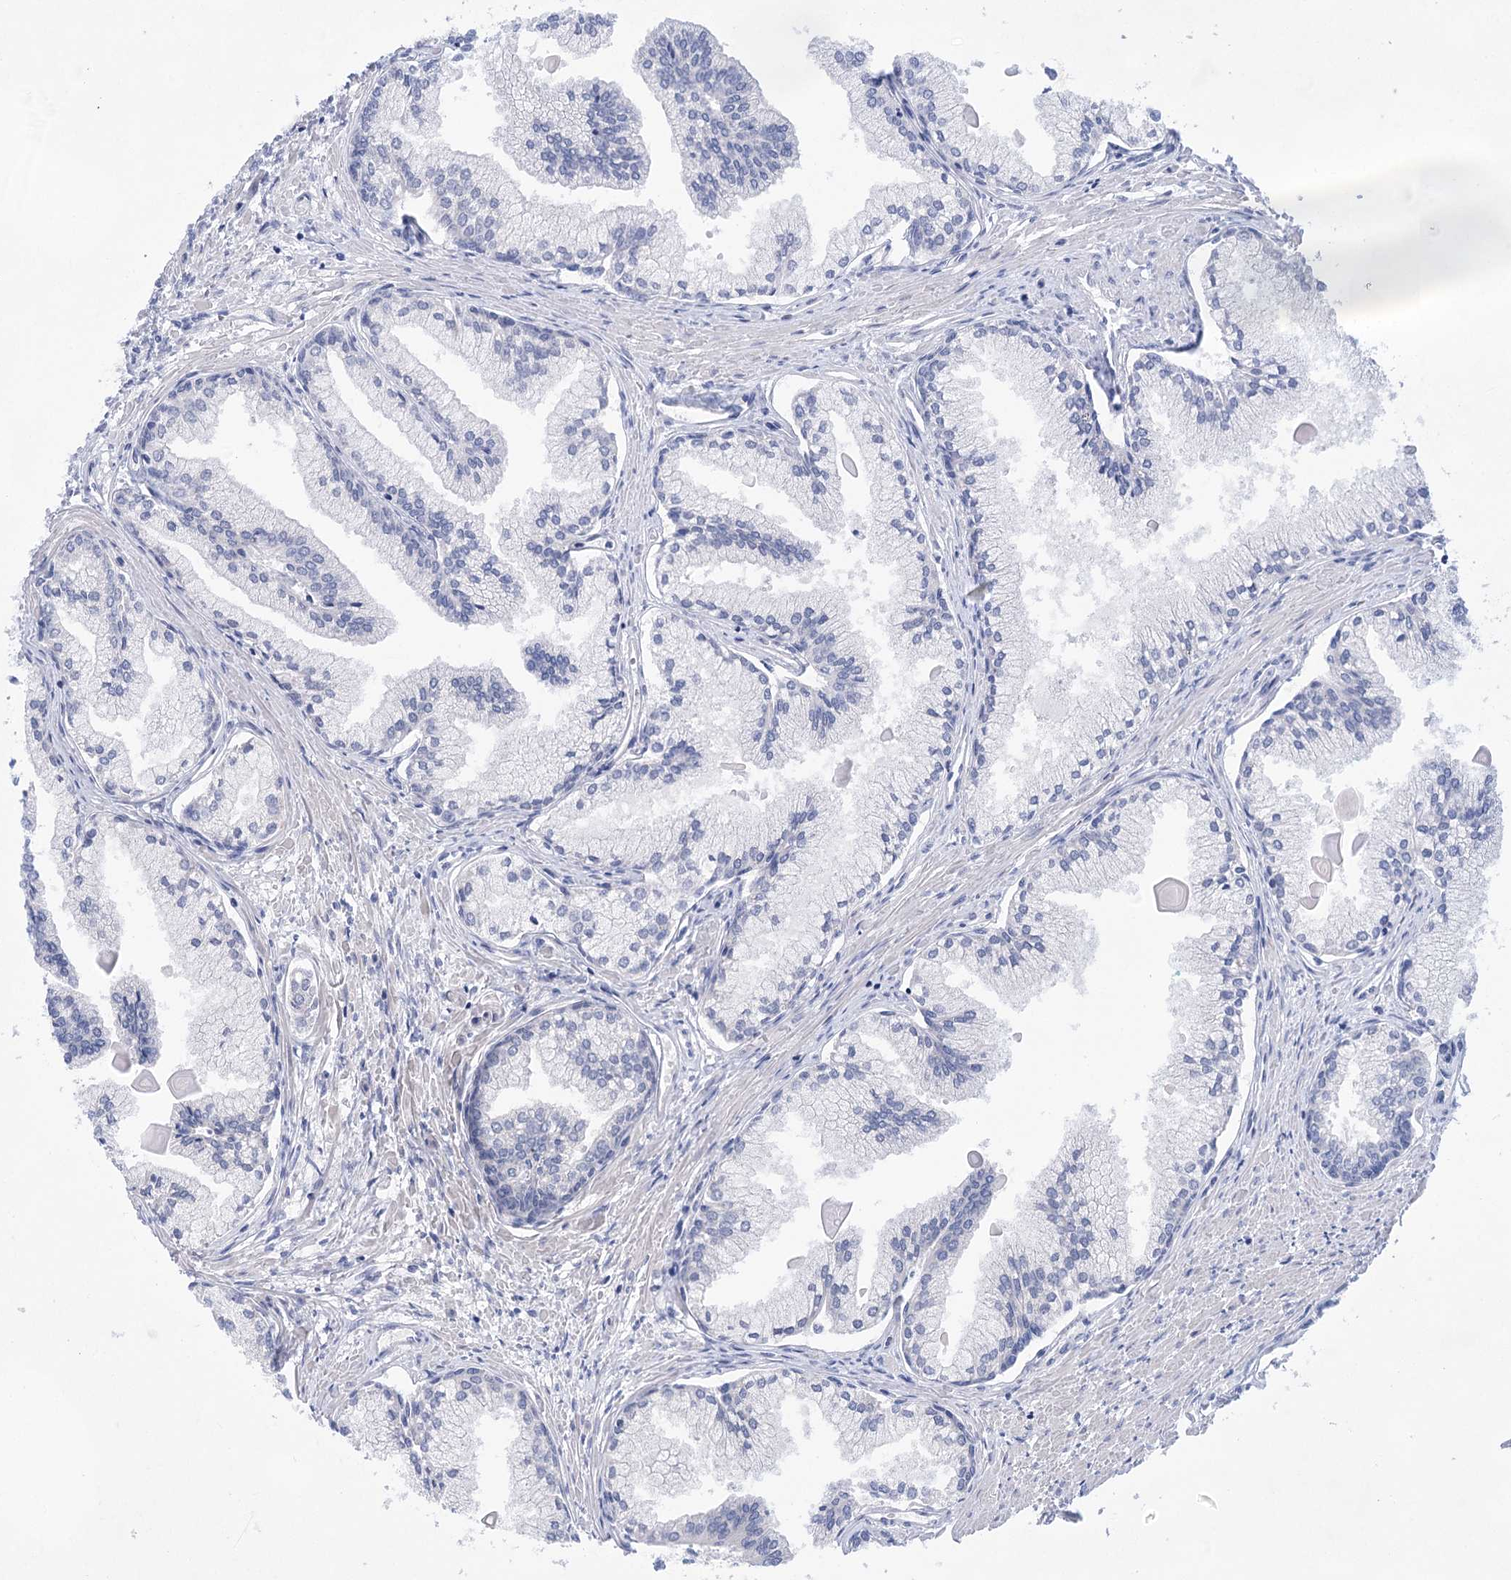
{"staining": {"intensity": "negative", "quantity": "none", "location": "none"}, "tissue": "prostate cancer", "cell_type": "Tumor cells", "image_type": "cancer", "snomed": [{"axis": "morphology", "description": "Adenocarcinoma, High grade"}, {"axis": "topography", "description": "Prostate"}], "caption": "This is a photomicrograph of immunohistochemistry staining of prostate cancer (adenocarcinoma (high-grade)), which shows no expression in tumor cells.", "gene": "LALBA", "patient": {"sex": "male", "age": 68}}